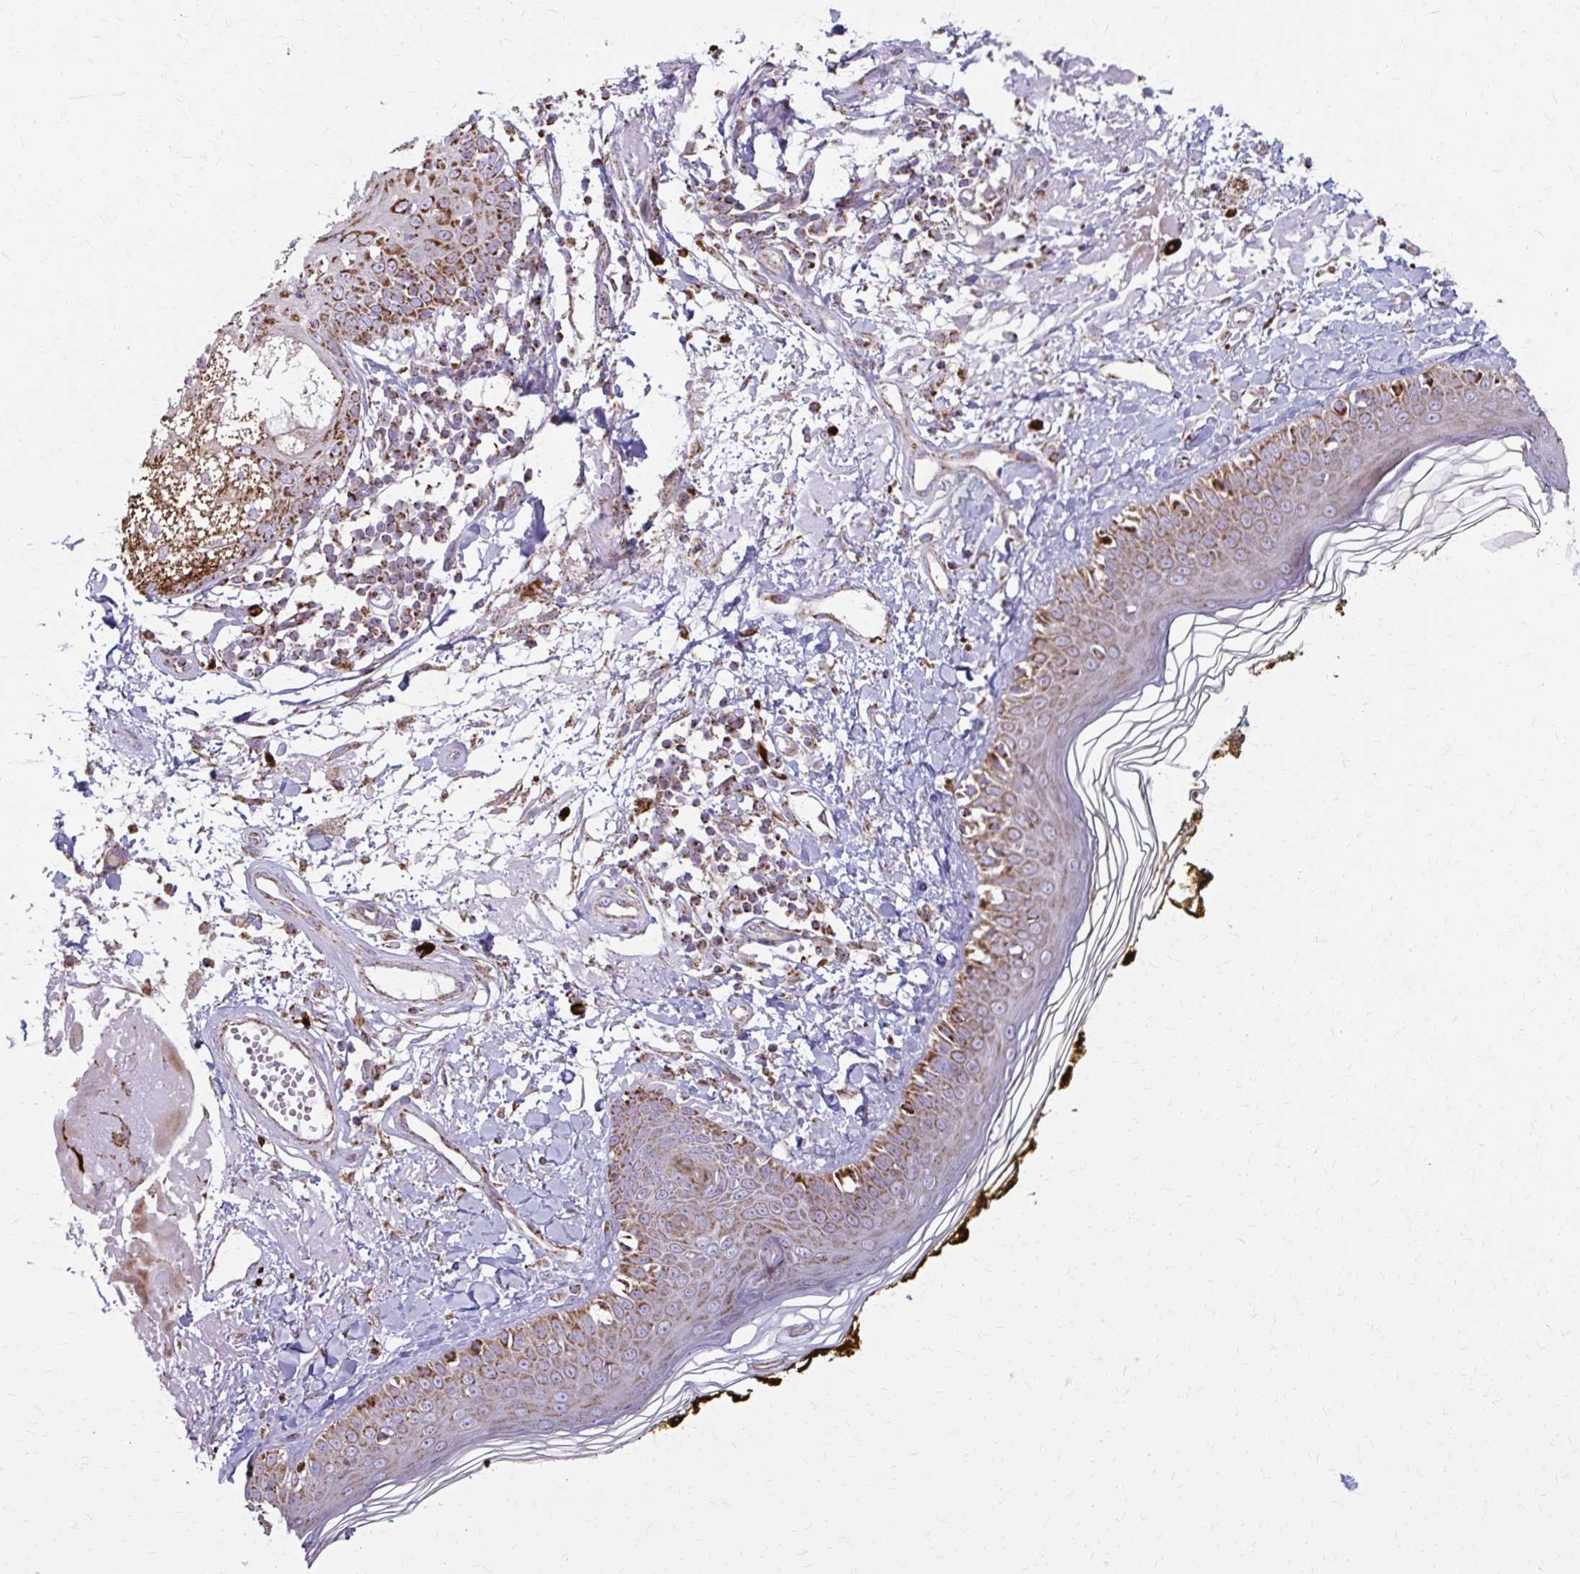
{"staining": {"intensity": "negative", "quantity": "none", "location": "none"}, "tissue": "skin", "cell_type": "Fibroblasts", "image_type": "normal", "snomed": [{"axis": "morphology", "description": "Normal tissue, NOS"}, {"axis": "topography", "description": "Skin"}], "caption": "Immunohistochemistry (IHC) of benign skin reveals no expression in fibroblasts.", "gene": "TVP23A", "patient": {"sex": "male", "age": 76}}